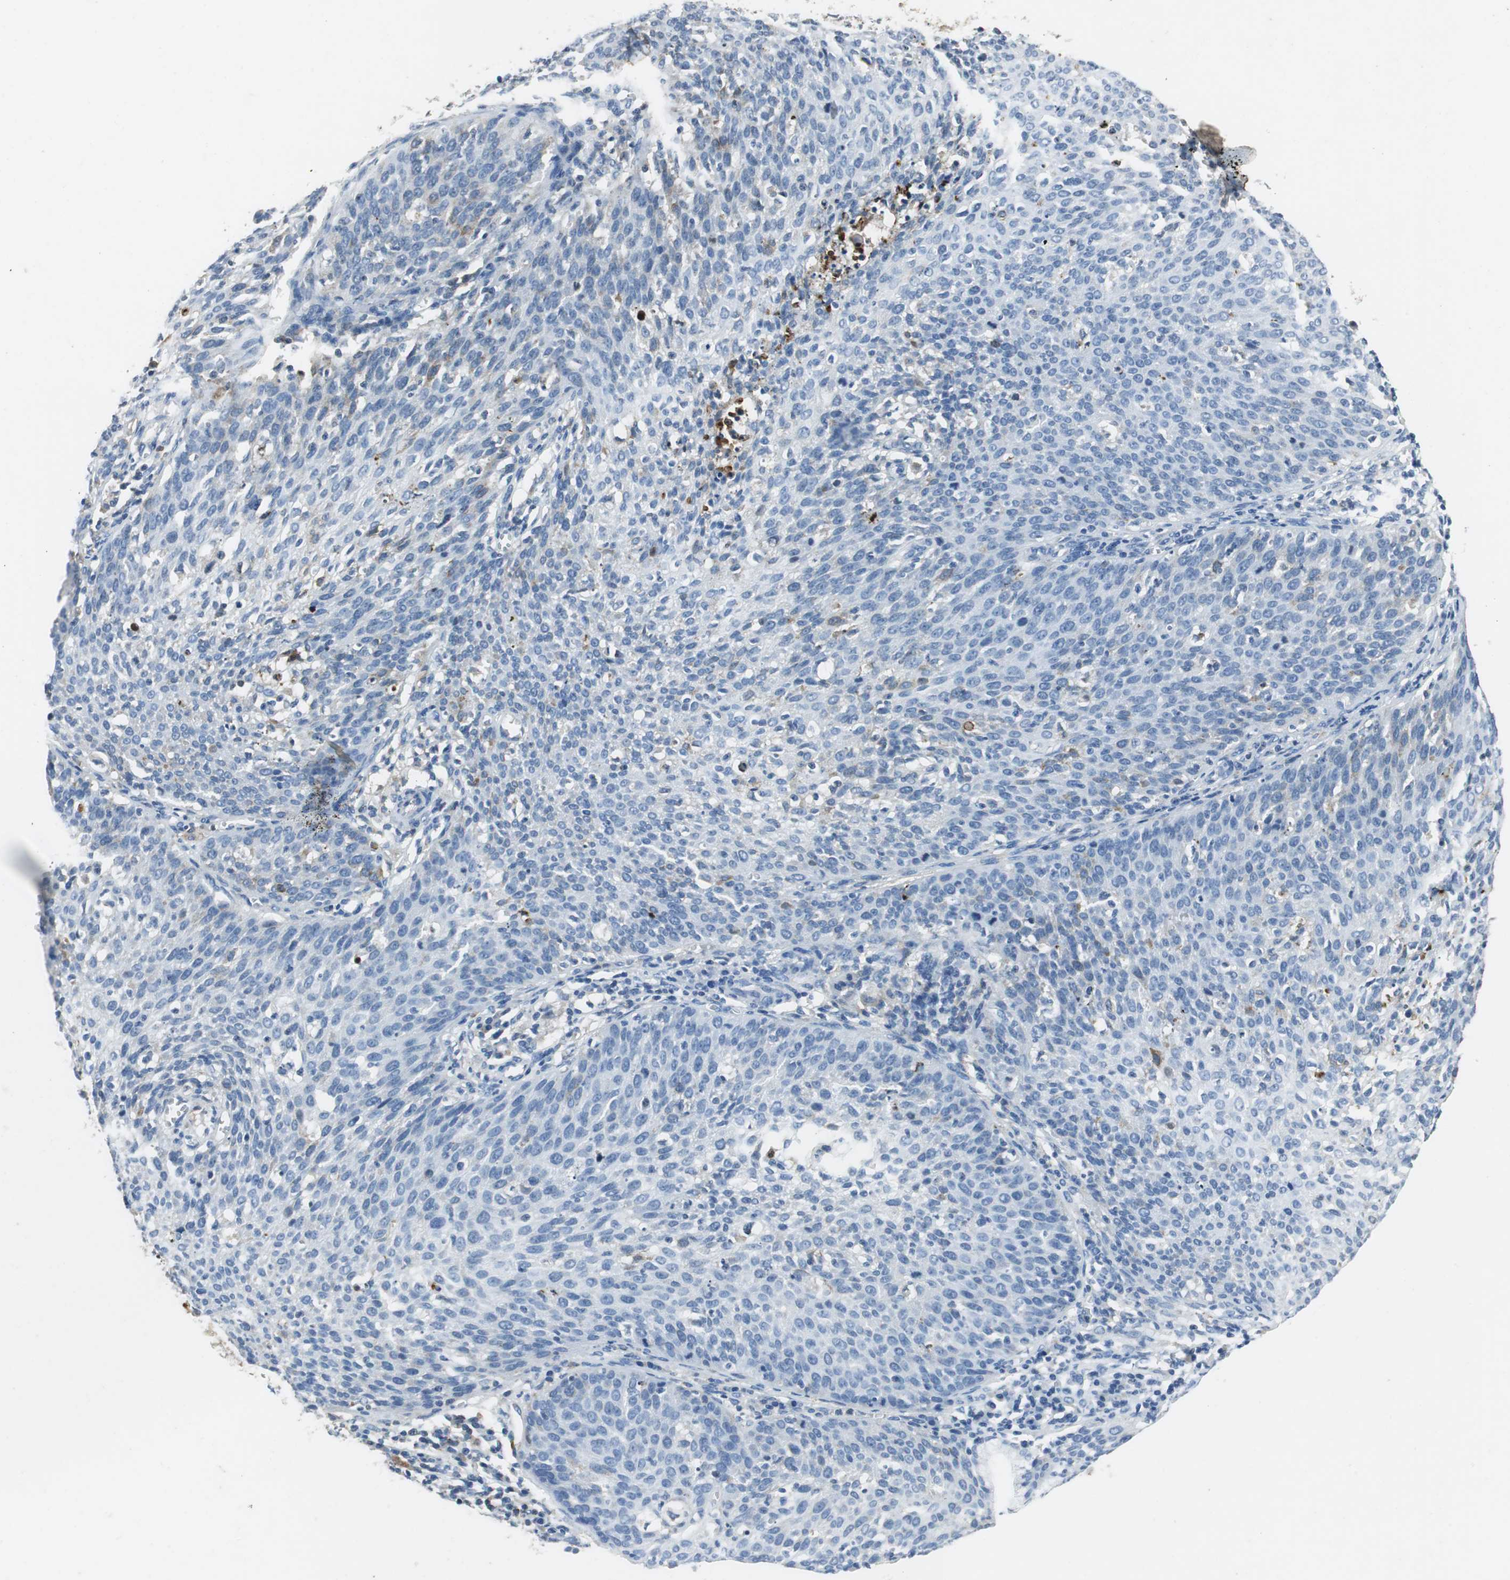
{"staining": {"intensity": "negative", "quantity": "none", "location": "none"}, "tissue": "cervical cancer", "cell_type": "Tumor cells", "image_type": "cancer", "snomed": [{"axis": "morphology", "description": "Squamous cell carcinoma, NOS"}, {"axis": "topography", "description": "Cervix"}], "caption": "This is a image of immunohistochemistry (IHC) staining of cervical cancer, which shows no positivity in tumor cells. (Stains: DAB immunohistochemistry with hematoxylin counter stain, Microscopy: brightfield microscopy at high magnification).", "gene": "ORM1", "patient": {"sex": "female", "age": 38}}